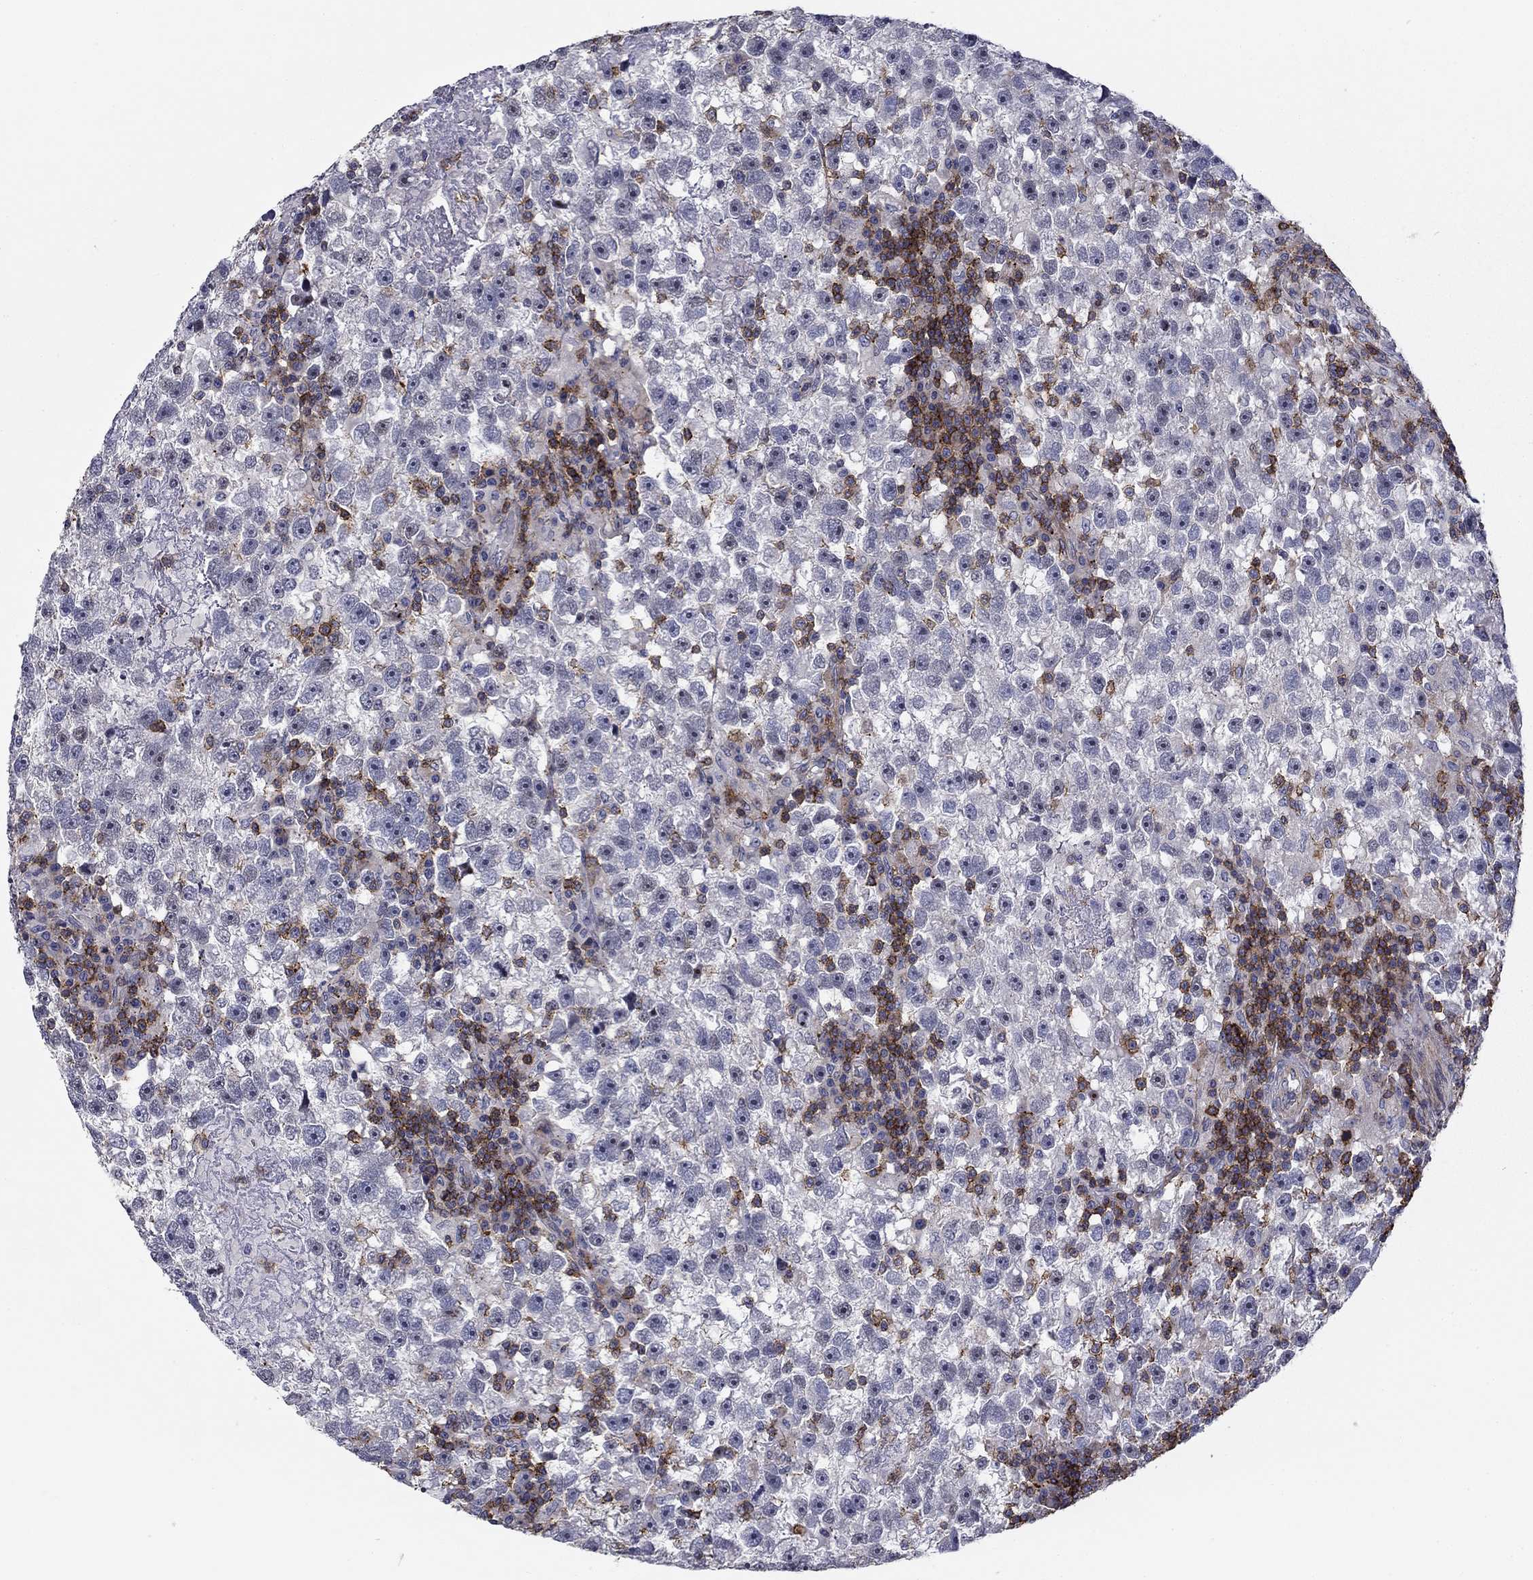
{"staining": {"intensity": "negative", "quantity": "none", "location": "none"}, "tissue": "testis cancer", "cell_type": "Tumor cells", "image_type": "cancer", "snomed": [{"axis": "morphology", "description": "Seminoma, NOS"}, {"axis": "topography", "description": "Testis"}], "caption": "High power microscopy image of an immunohistochemistry photomicrograph of testis cancer (seminoma), revealing no significant positivity in tumor cells.", "gene": "SIT1", "patient": {"sex": "male", "age": 47}}